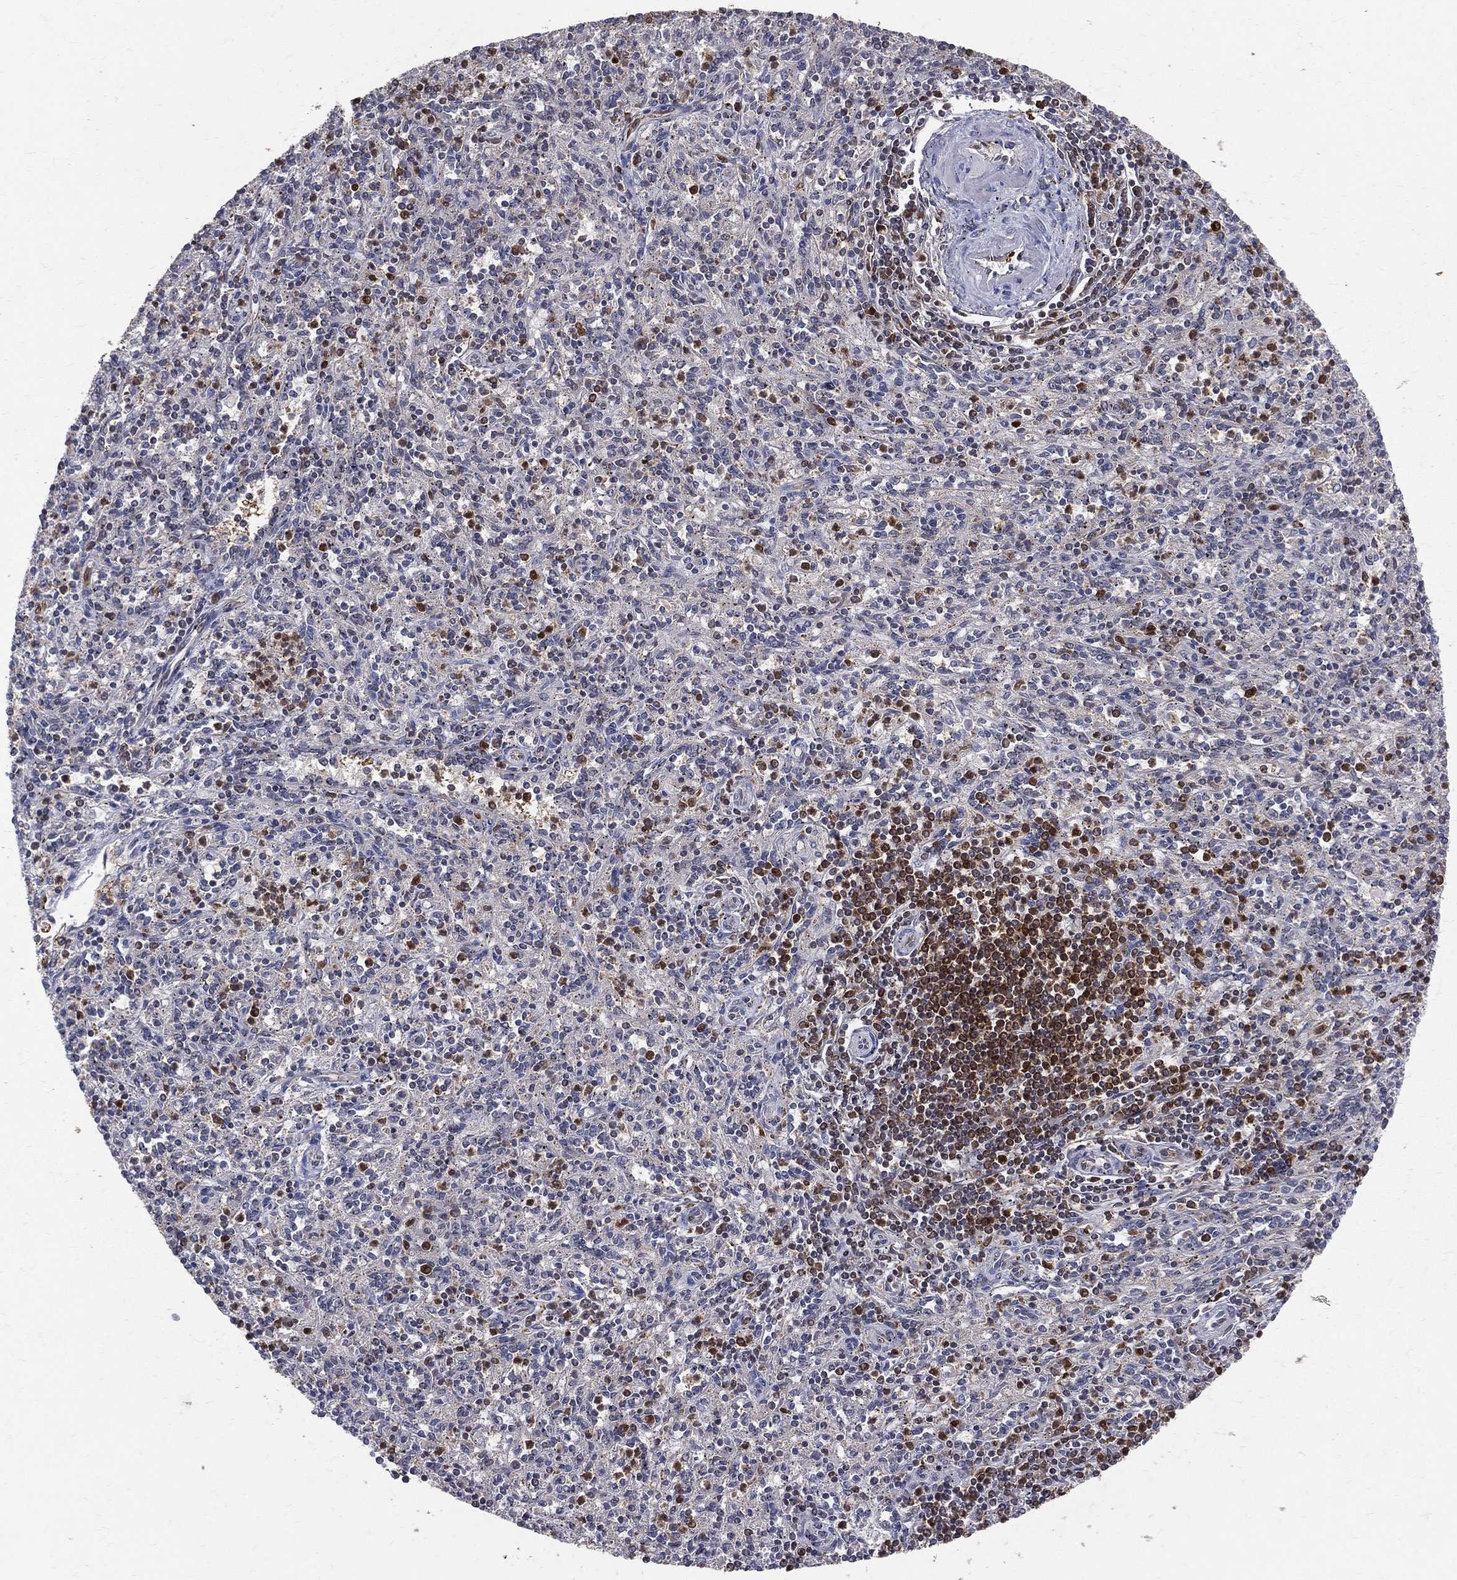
{"staining": {"intensity": "strong", "quantity": "<25%", "location": "nuclear"}, "tissue": "spleen", "cell_type": "Cells in red pulp", "image_type": "normal", "snomed": [{"axis": "morphology", "description": "Normal tissue, NOS"}, {"axis": "topography", "description": "Spleen"}], "caption": "Brown immunohistochemical staining in unremarkable human spleen displays strong nuclear expression in about <25% of cells in red pulp.", "gene": "ENO1", "patient": {"sex": "male", "age": 69}}